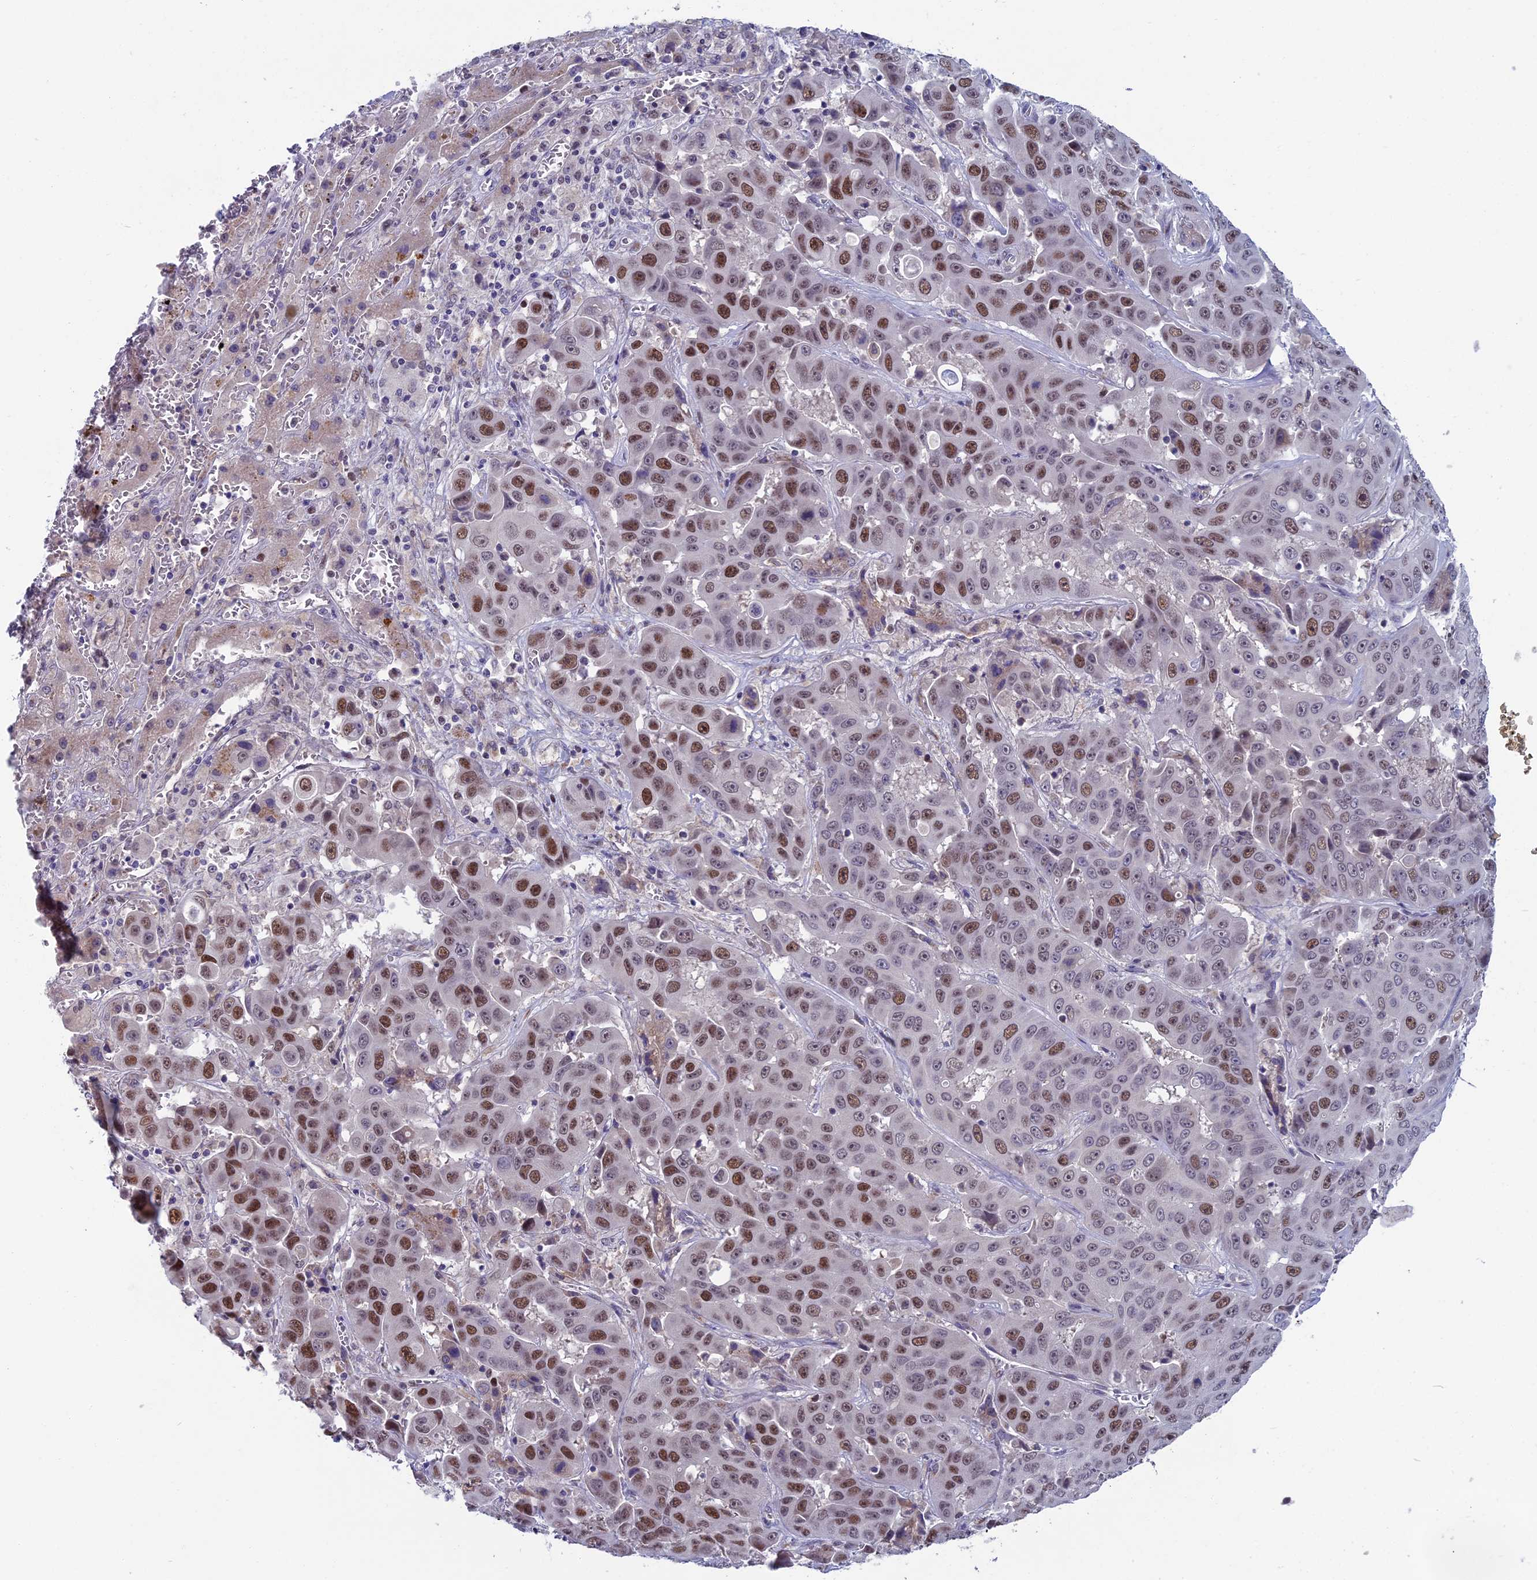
{"staining": {"intensity": "moderate", "quantity": ">75%", "location": "nuclear"}, "tissue": "liver cancer", "cell_type": "Tumor cells", "image_type": "cancer", "snomed": [{"axis": "morphology", "description": "Cholangiocarcinoma"}, {"axis": "topography", "description": "Liver"}], "caption": "The photomicrograph demonstrates staining of liver cancer (cholangiocarcinoma), revealing moderate nuclear protein staining (brown color) within tumor cells. (brown staining indicates protein expression, while blue staining denotes nuclei).", "gene": "LIG1", "patient": {"sex": "female", "age": 52}}